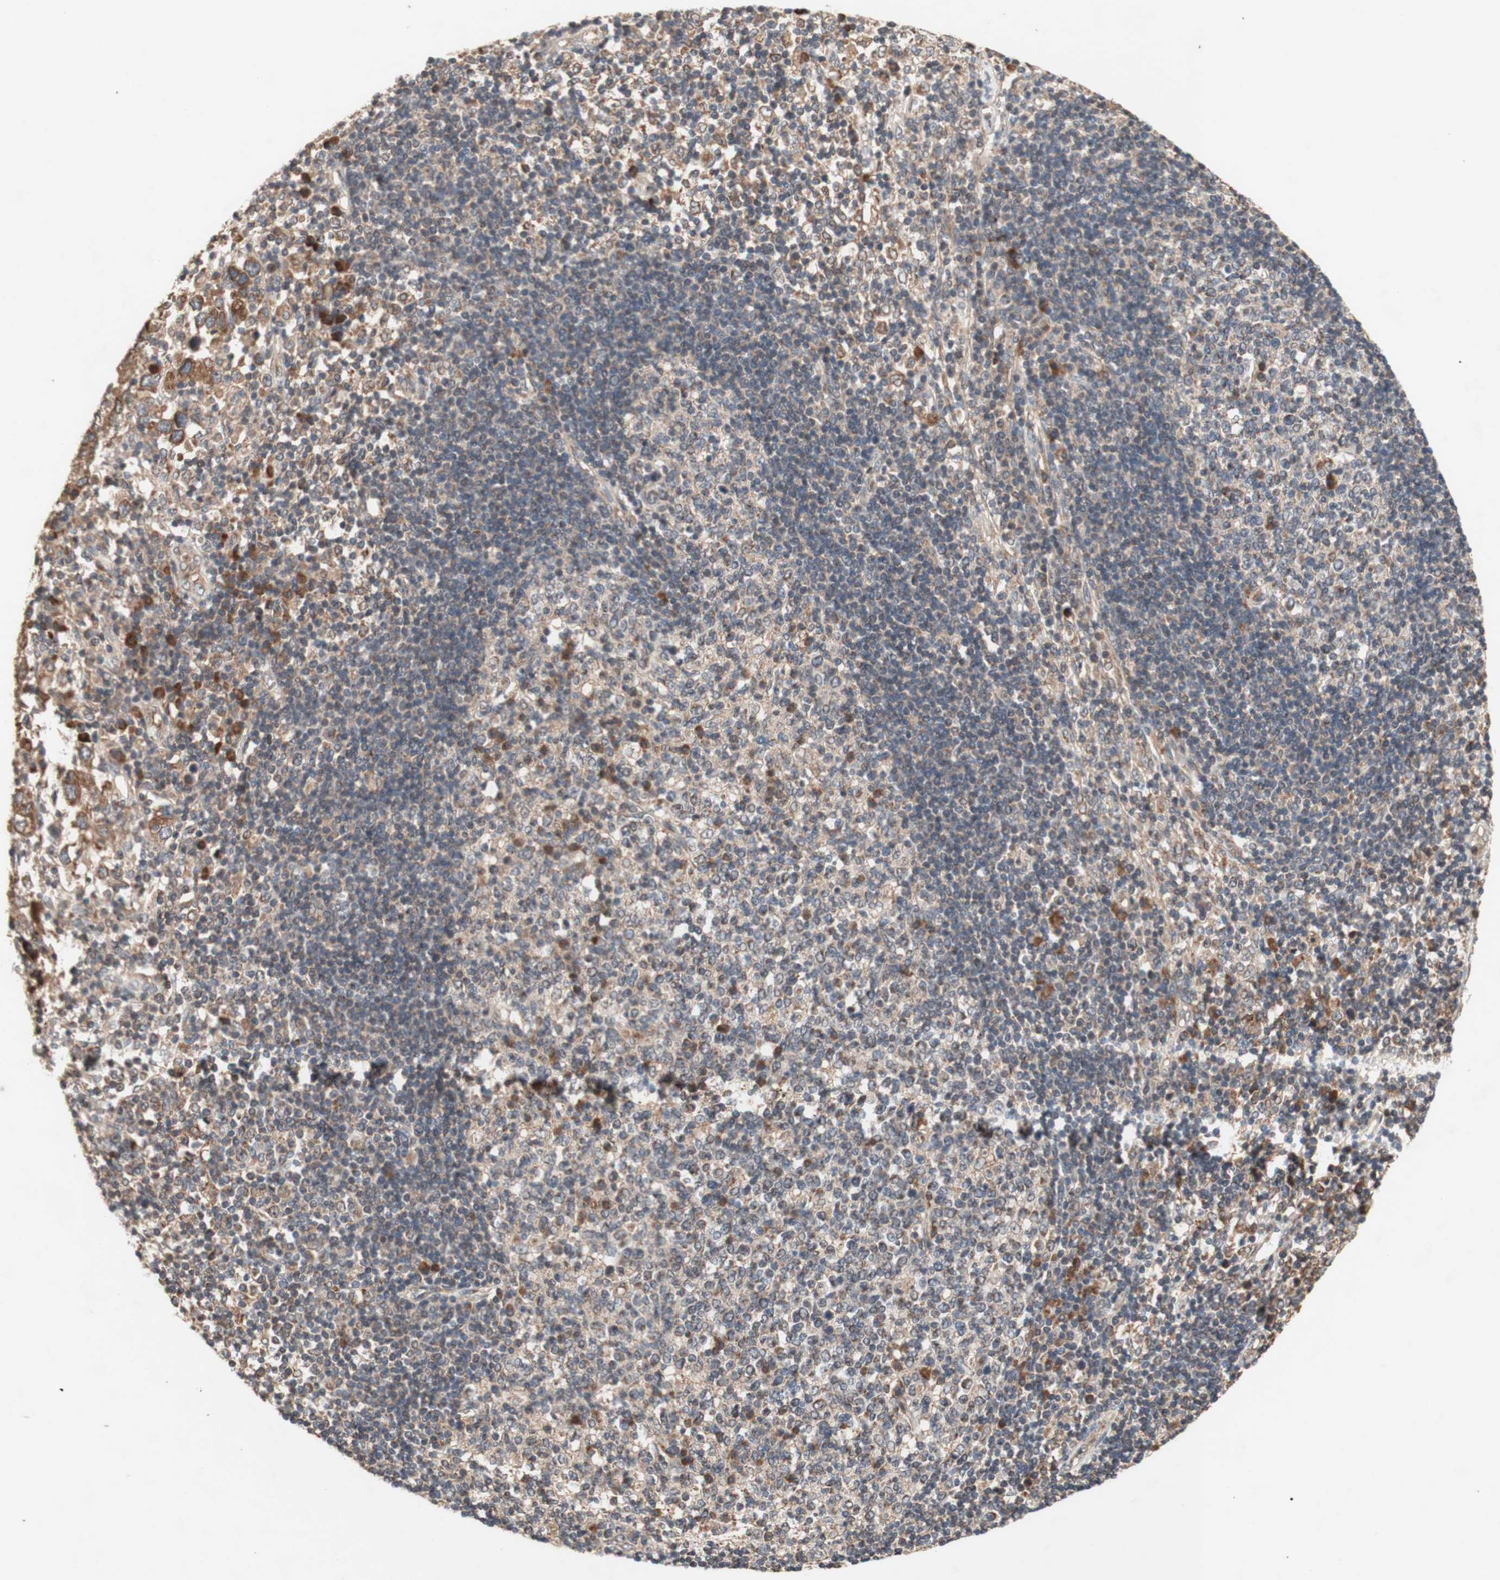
{"staining": {"intensity": "moderate", "quantity": "25%-75%", "location": "cytoplasmic/membranous"}, "tissue": "adipose tissue", "cell_type": "Adipocytes", "image_type": "normal", "snomed": [{"axis": "morphology", "description": "Normal tissue, NOS"}, {"axis": "morphology", "description": "Adenocarcinoma, NOS"}, {"axis": "topography", "description": "Esophagus"}], "caption": "Immunohistochemical staining of normal adipose tissue displays 25%-75% levels of moderate cytoplasmic/membranous protein staining in approximately 25%-75% of adipocytes.", "gene": "DDOST", "patient": {"sex": "male", "age": 62}}